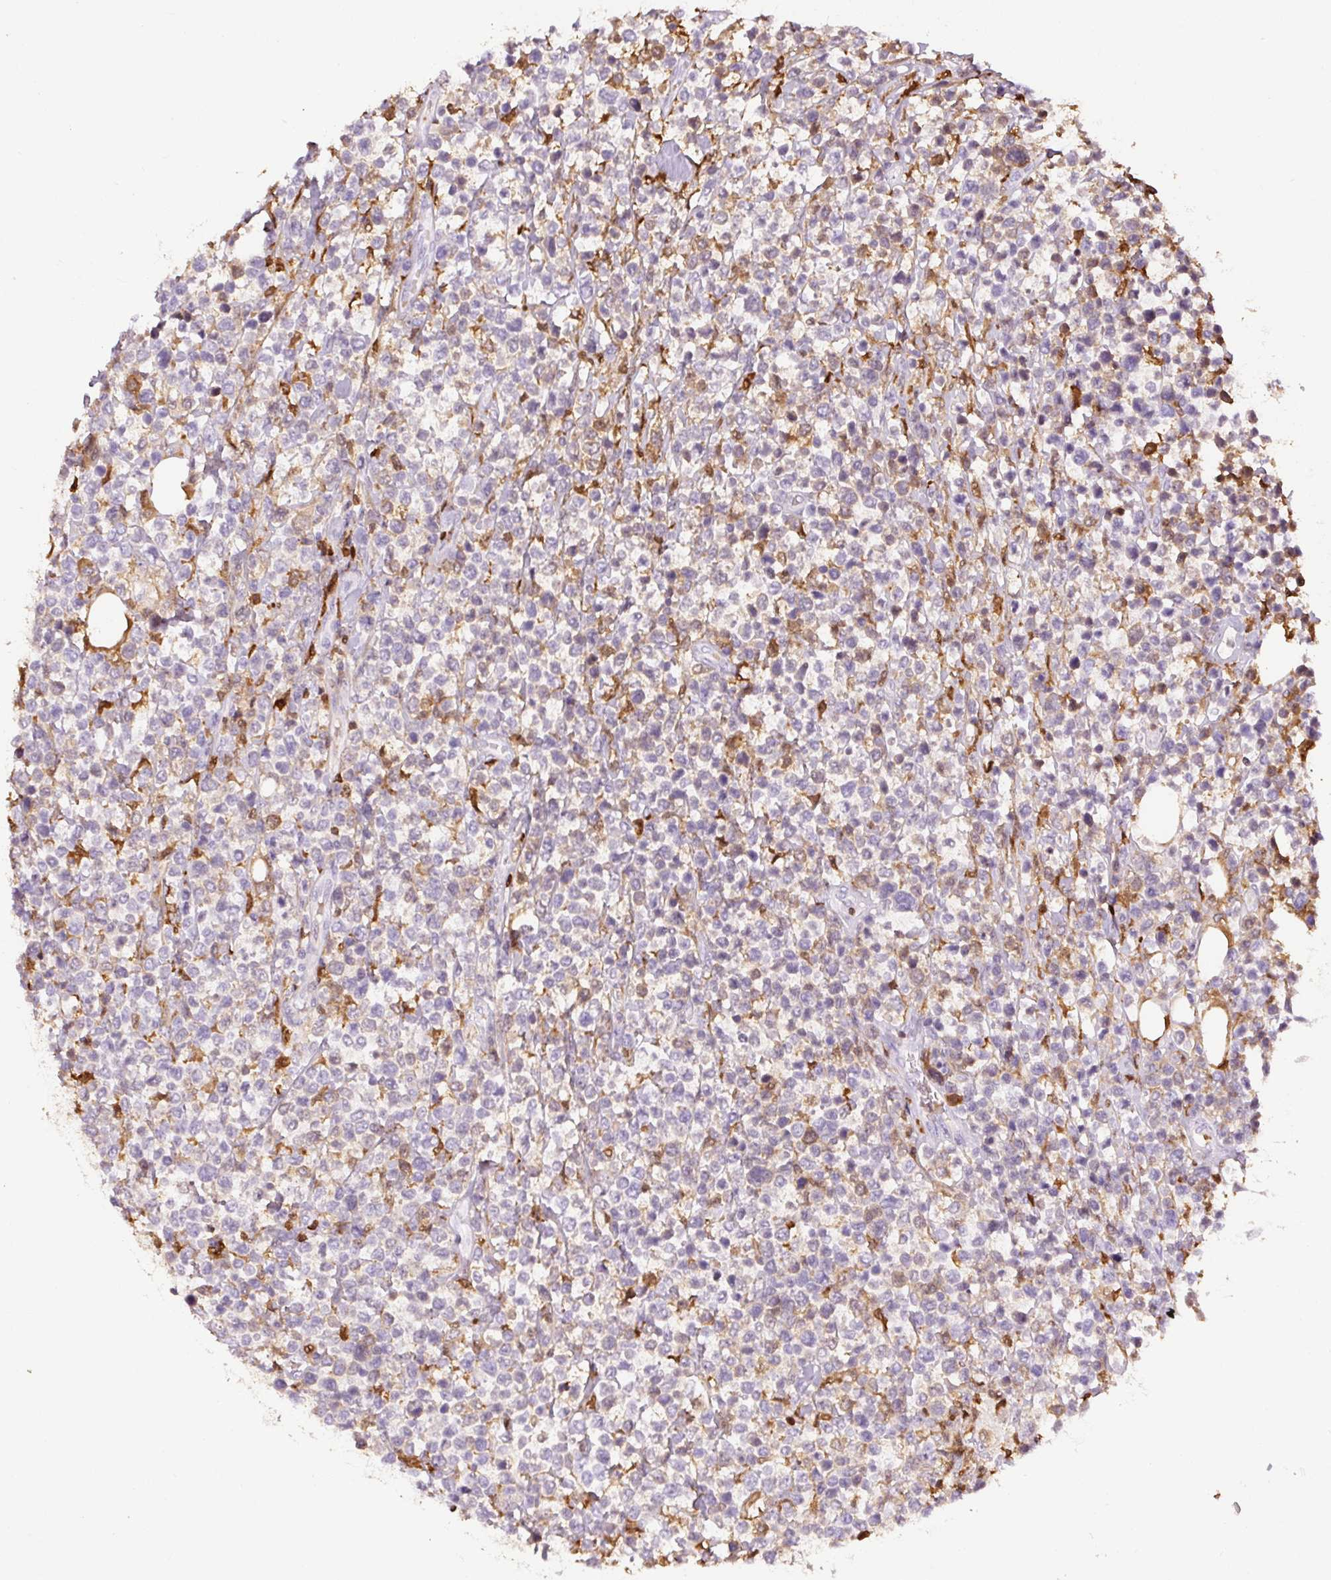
{"staining": {"intensity": "negative", "quantity": "none", "location": "none"}, "tissue": "lymphoma", "cell_type": "Tumor cells", "image_type": "cancer", "snomed": [{"axis": "morphology", "description": "Malignant lymphoma, non-Hodgkin's type, Low grade"}, {"axis": "topography", "description": "Lymph node"}], "caption": "Malignant lymphoma, non-Hodgkin's type (low-grade) was stained to show a protein in brown. There is no significant expression in tumor cells.", "gene": "S100A4", "patient": {"sex": "male", "age": 60}}